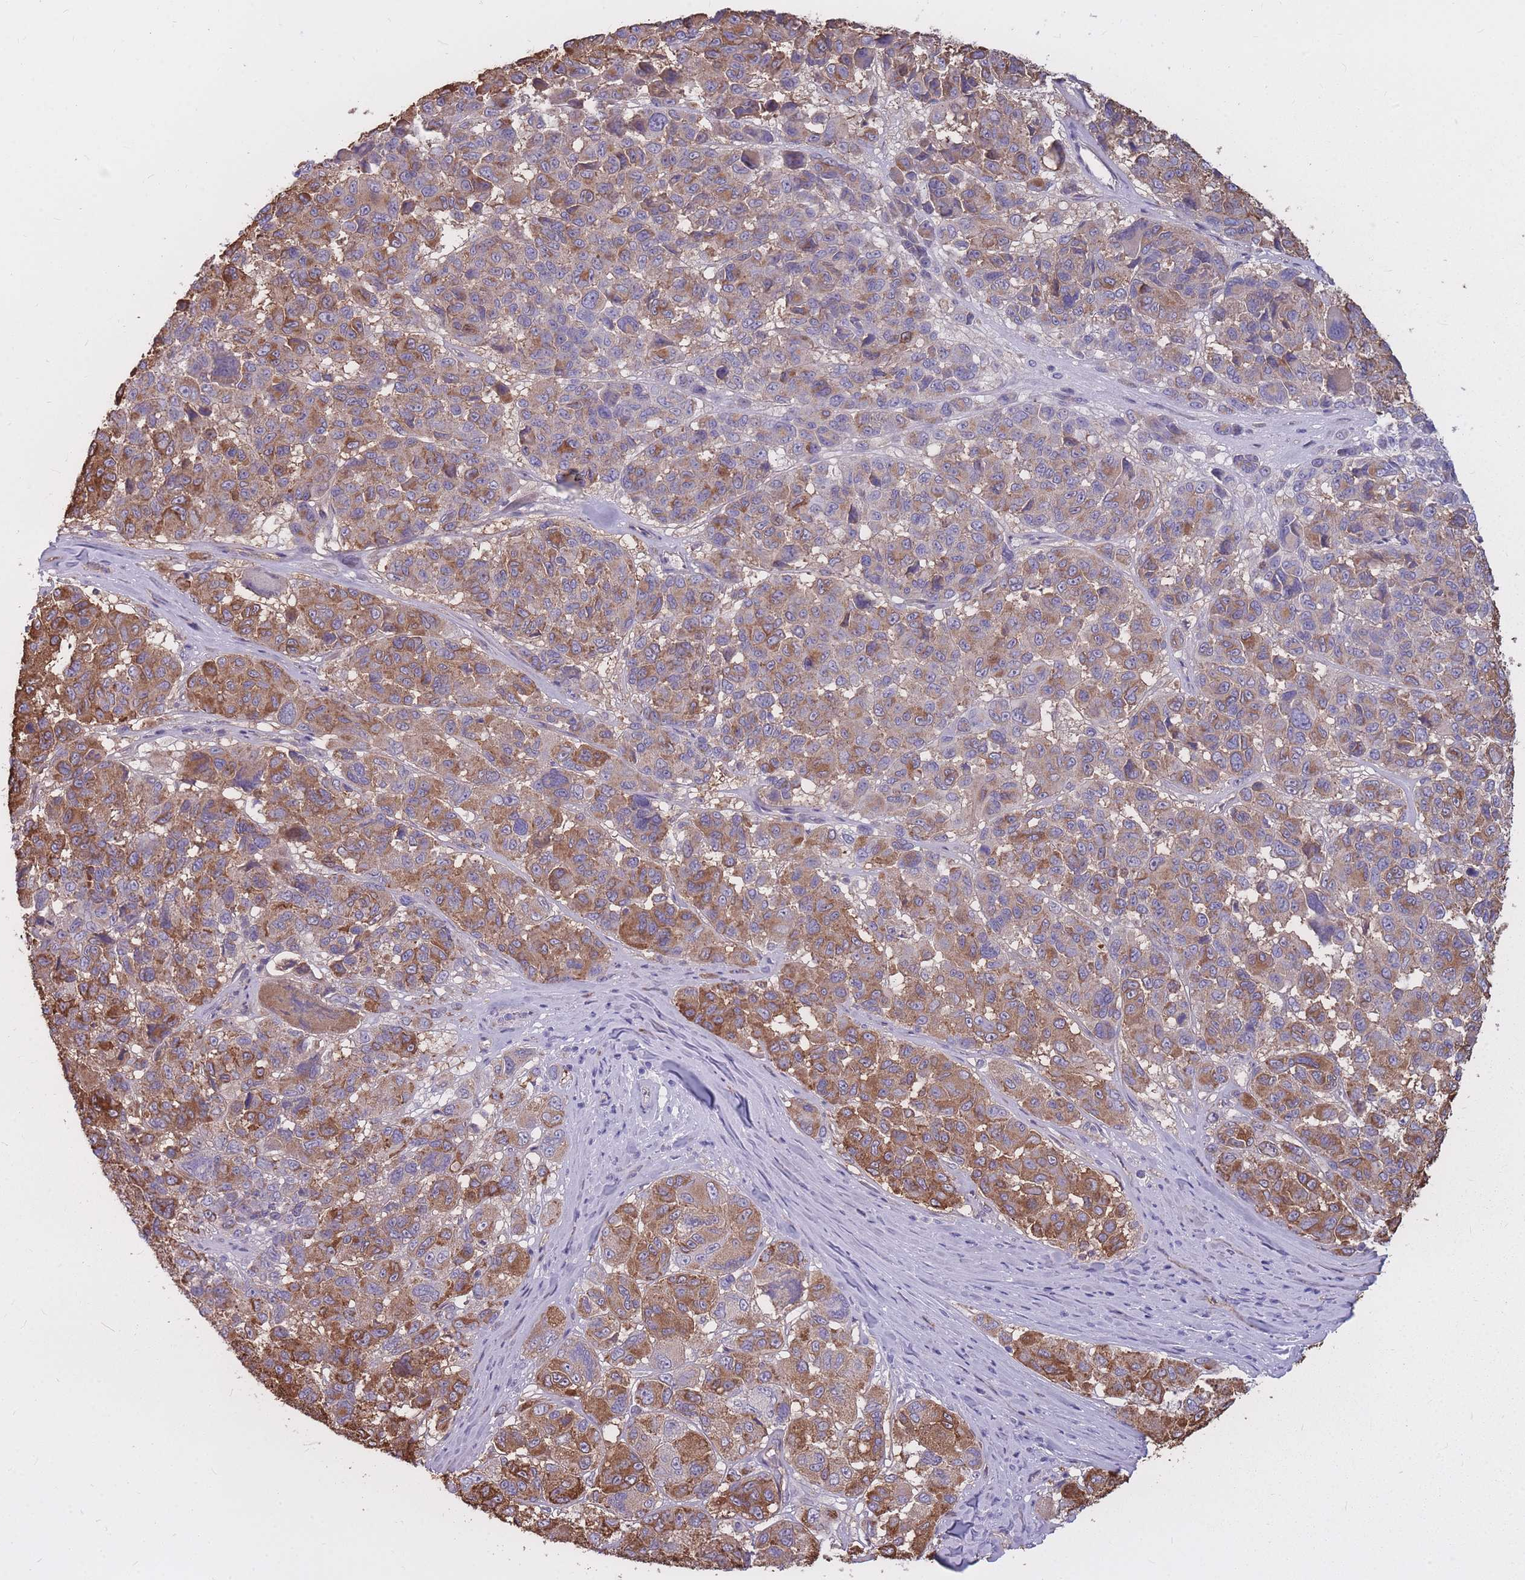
{"staining": {"intensity": "moderate", "quantity": ">75%", "location": "cytoplasmic/membranous"}, "tissue": "melanoma", "cell_type": "Tumor cells", "image_type": "cancer", "snomed": [{"axis": "morphology", "description": "Malignant melanoma, NOS"}, {"axis": "topography", "description": "Skin"}], "caption": "The histopathology image shows a brown stain indicating the presence of a protein in the cytoplasmic/membranous of tumor cells in melanoma.", "gene": "GNA11", "patient": {"sex": "female", "age": 66}}